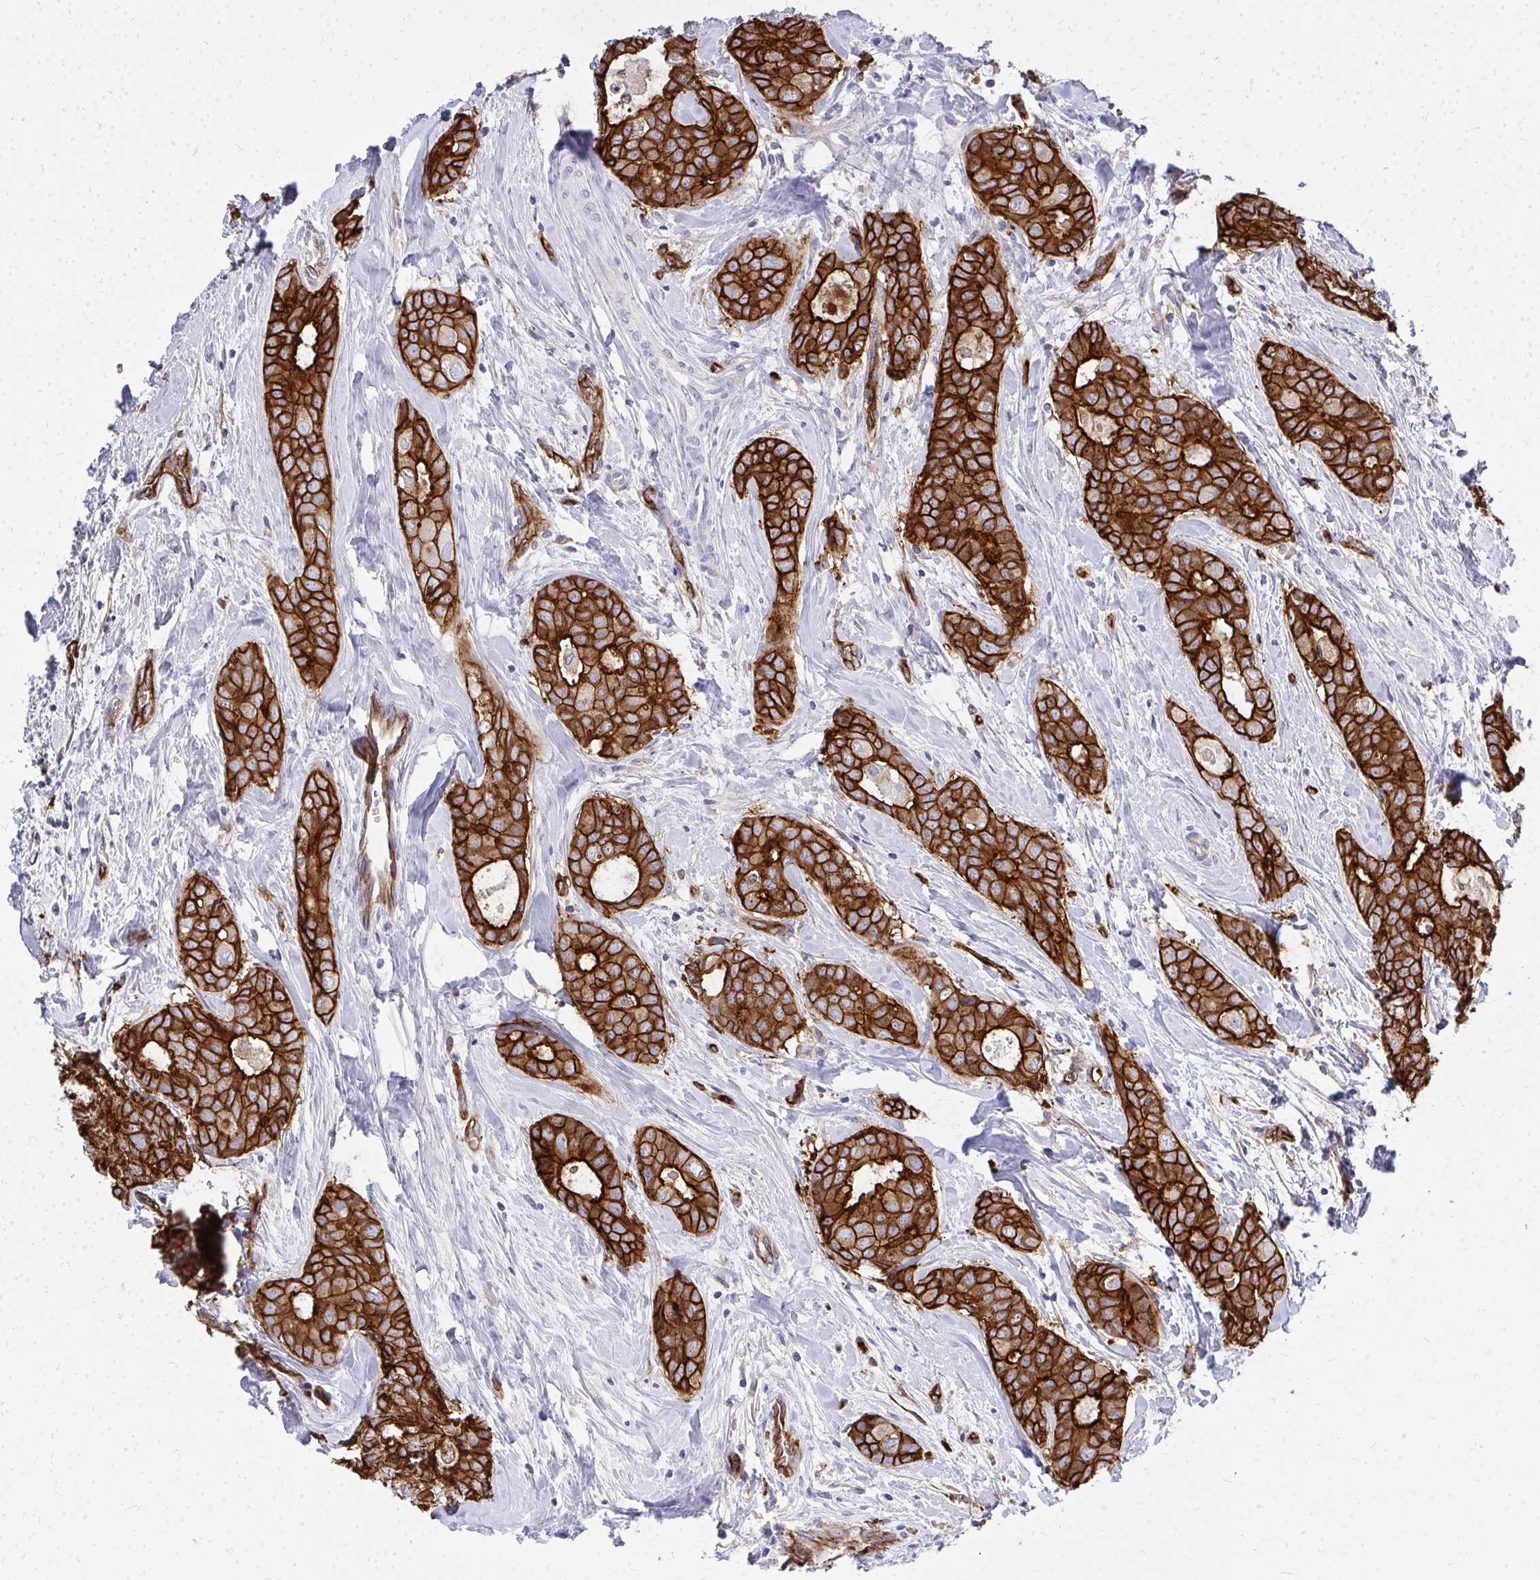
{"staining": {"intensity": "strong", "quantity": ">75%", "location": "cytoplasmic/membranous"}, "tissue": "breast cancer", "cell_type": "Tumor cells", "image_type": "cancer", "snomed": [{"axis": "morphology", "description": "Duct carcinoma"}, {"axis": "topography", "description": "Breast"}], "caption": "Tumor cells show high levels of strong cytoplasmic/membranous expression in approximately >75% of cells in breast infiltrating ductal carcinoma. (Stains: DAB in brown, nuclei in blue, Microscopy: brightfield microscopy at high magnification).", "gene": "MARCKSL1", "patient": {"sex": "female", "age": 45}}